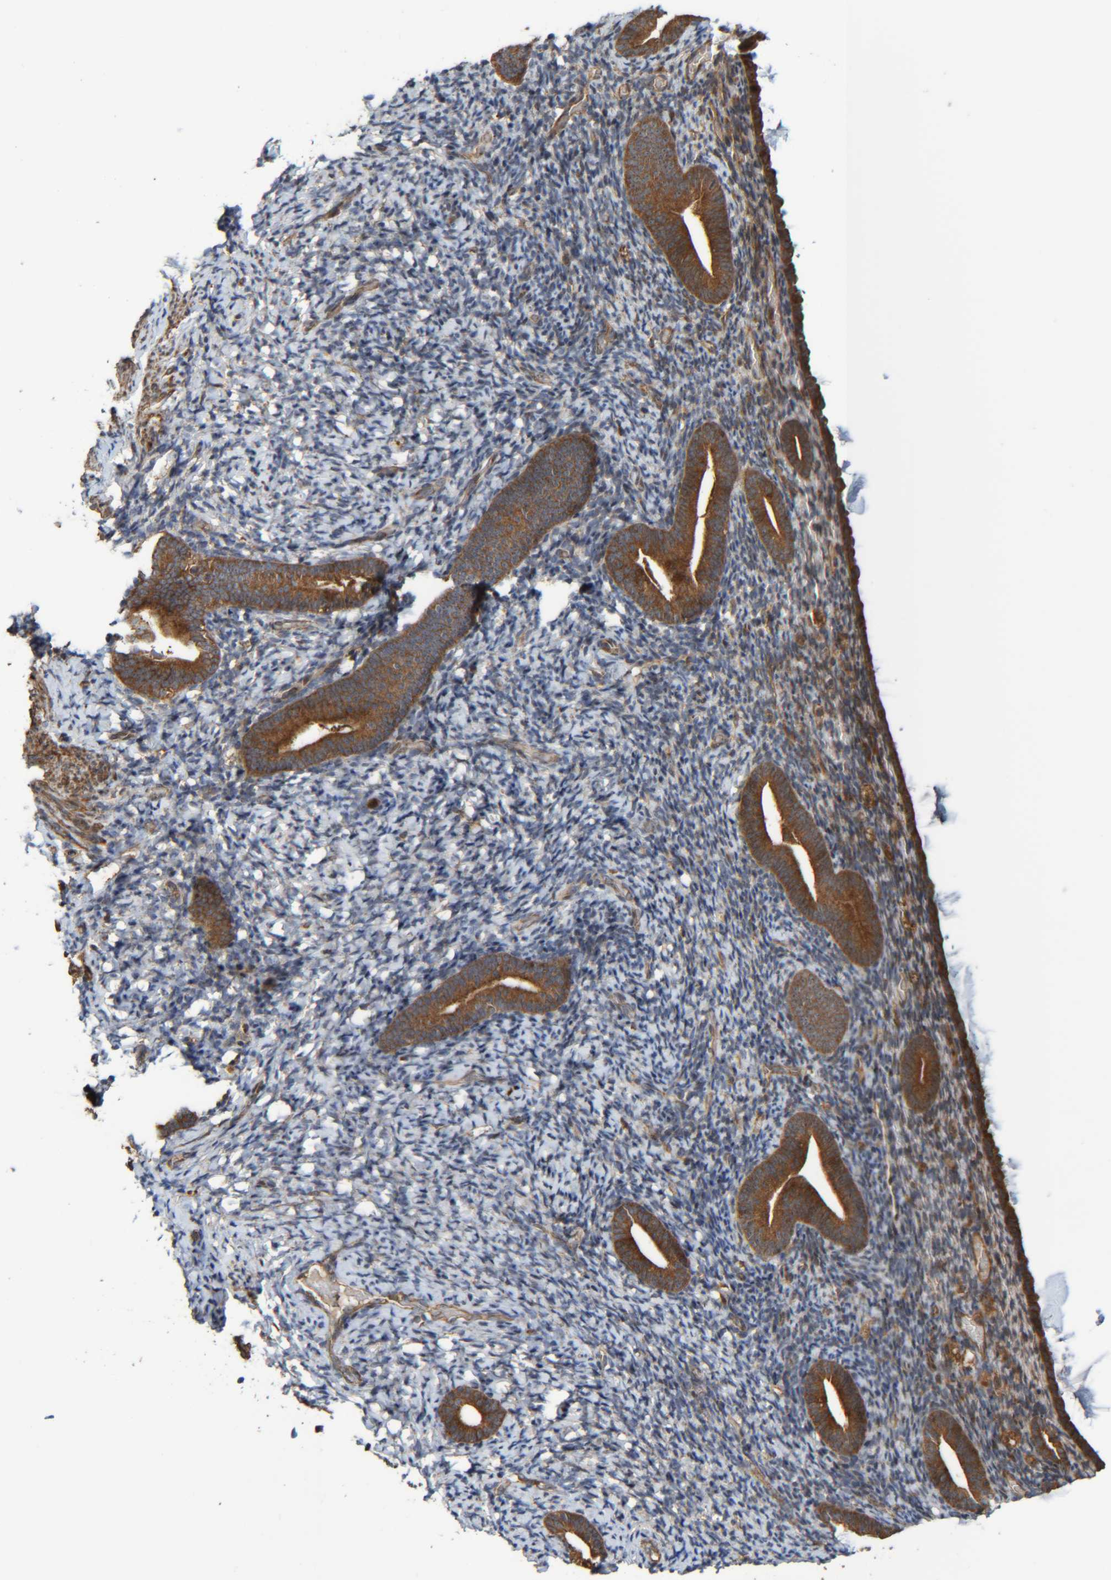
{"staining": {"intensity": "moderate", "quantity": "25%-75%", "location": "cytoplasmic/membranous"}, "tissue": "endometrium", "cell_type": "Cells in endometrial stroma", "image_type": "normal", "snomed": [{"axis": "morphology", "description": "Normal tissue, NOS"}, {"axis": "topography", "description": "Endometrium"}], "caption": "About 25%-75% of cells in endometrial stroma in benign human endometrium display moderate cytoplasmic/membranous protein expression as visualized by brown immunohistochemical staining.", "gene": "CCDC57", "patient": {"sex": "female", "age": 51}}